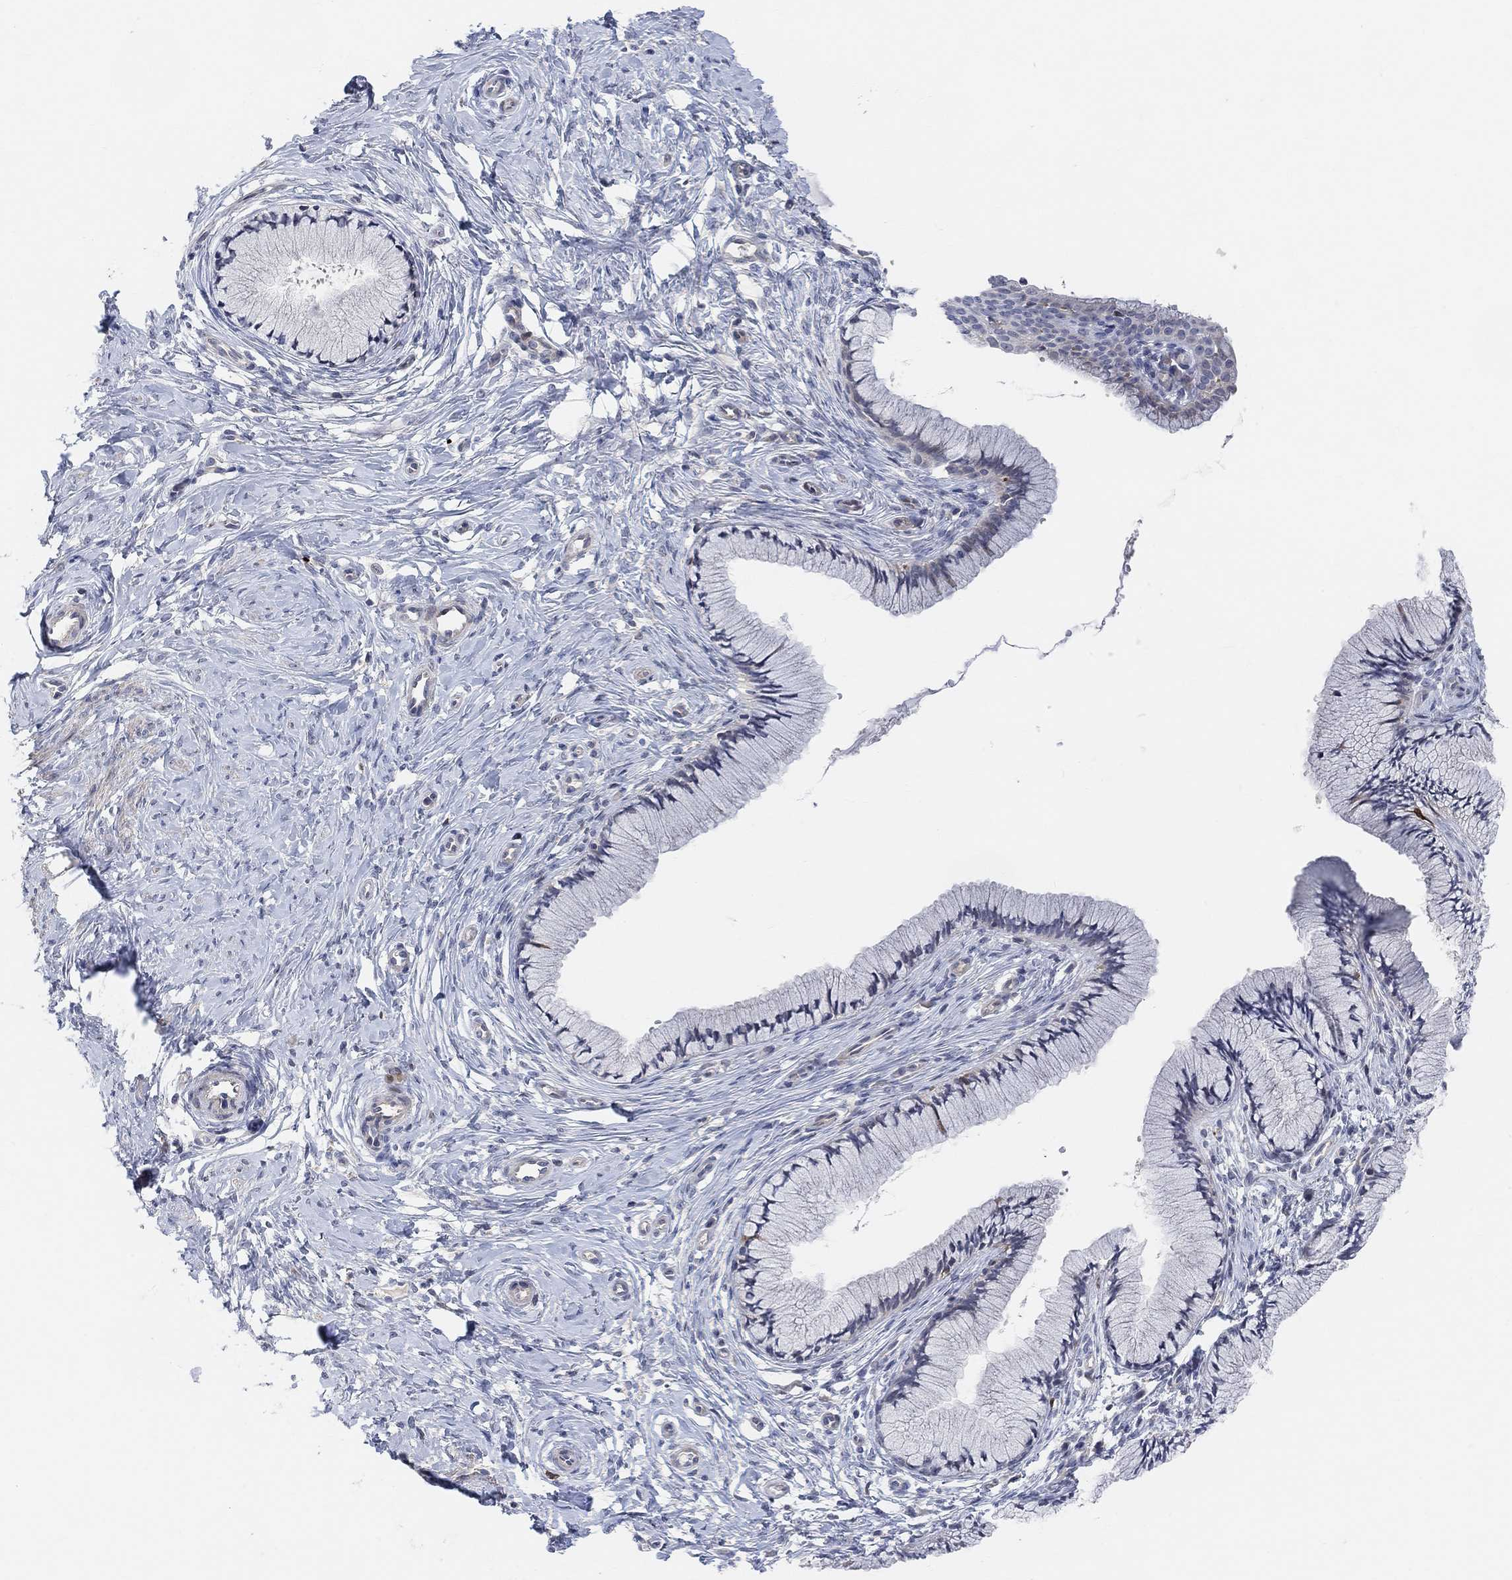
{"staining": {"intensity": "negative", "quantity": "none", "location": "none"}, "tissue": "cervix", "cell_type": "Glandular cells", "image_type": "normal", "snomed": [{"axis": "morphology", "description": "Normal tissue, NOS"}, {"axis": "topography", "description": "Cervix"}], "caption": "Immunohistochemical staining of normal human cervix demonstrates no significant expression in glandular cells.", "gene": "HCRTR1", "patient": {"sex": "female", "age": 37}}